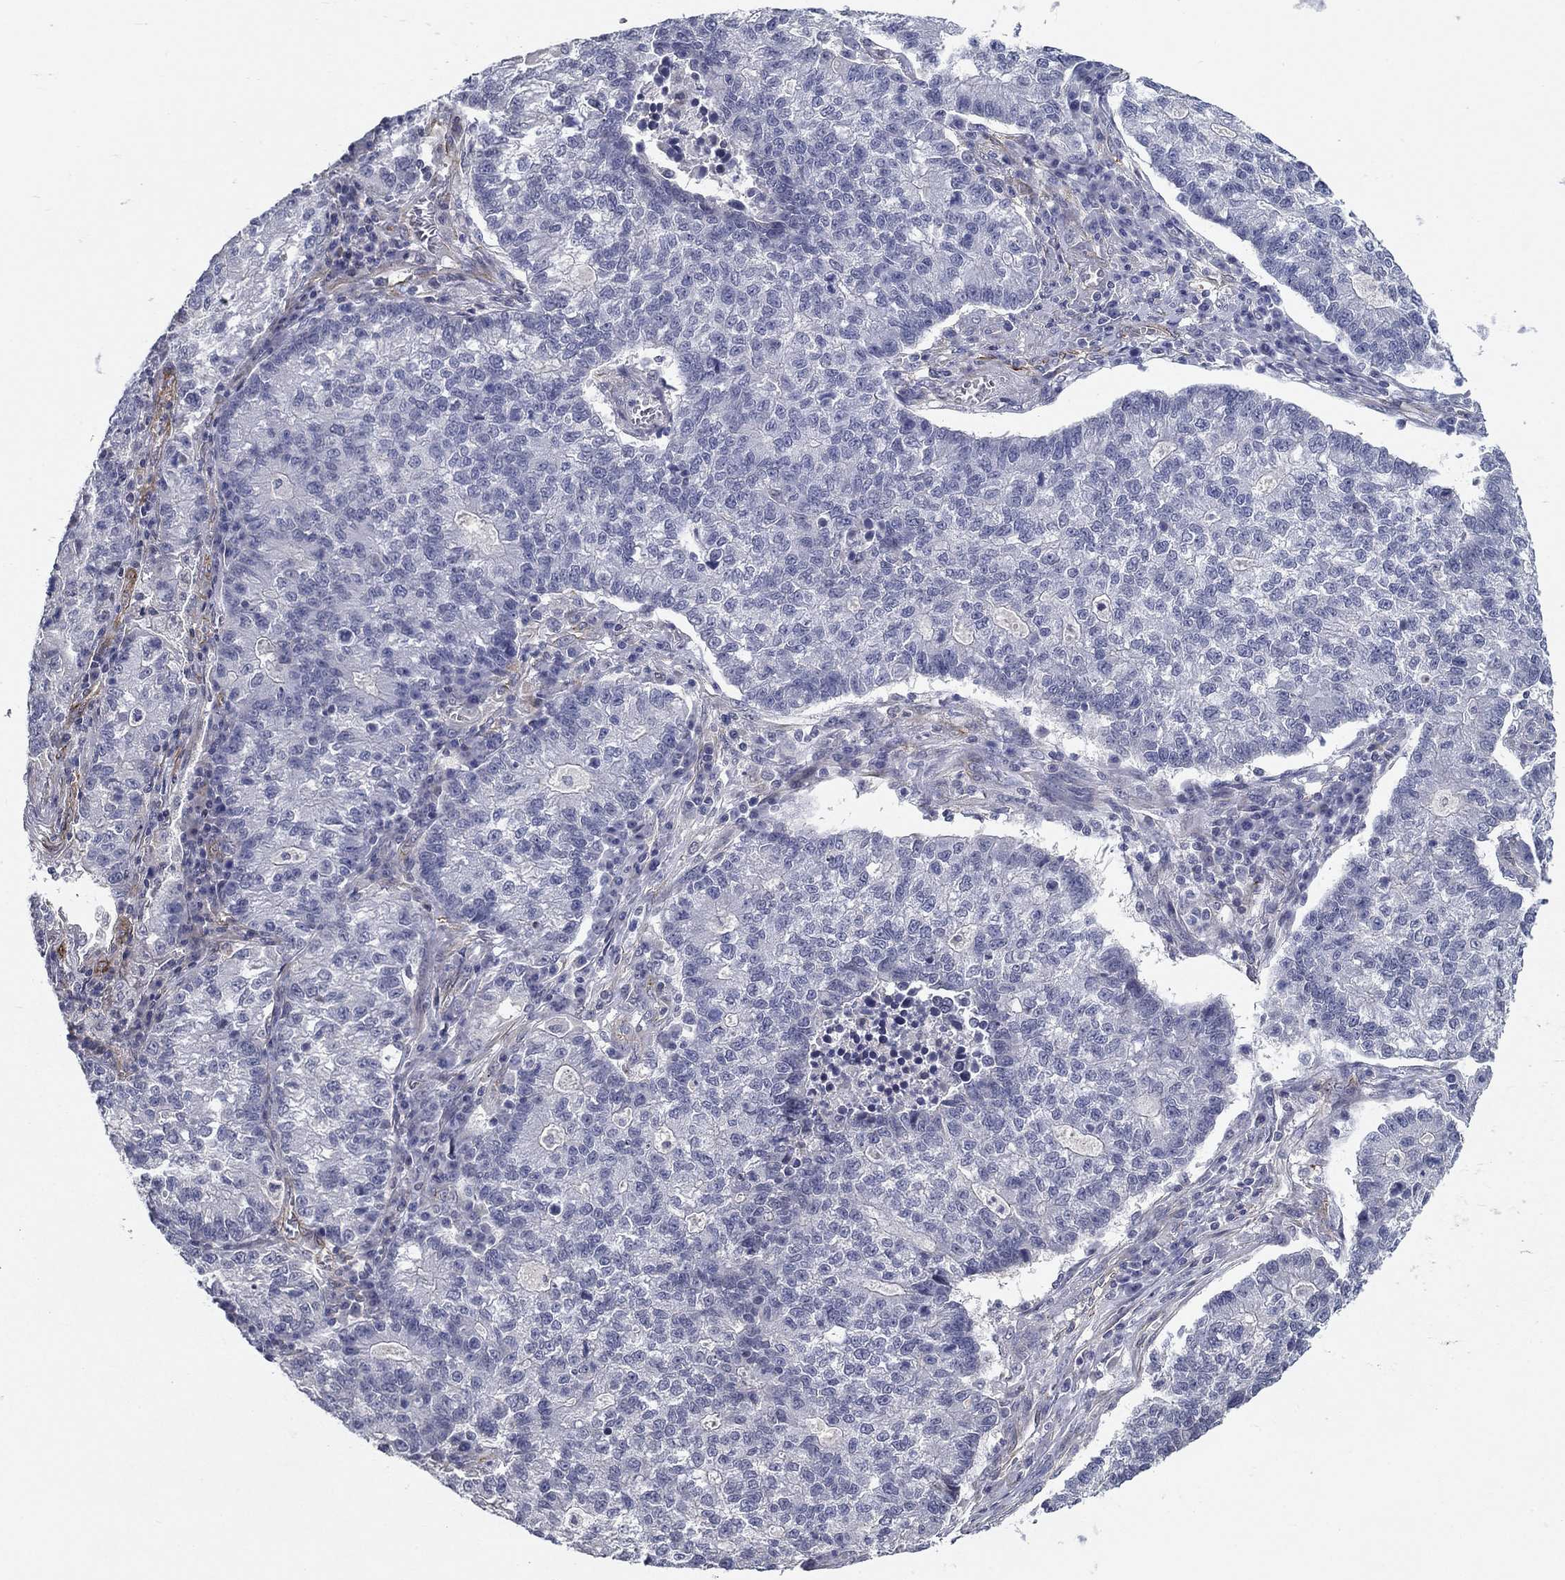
{"staining": {"intensity": "negative", "quantity": "none", "location": "none"}, "tissue": "lung cancer", "cell_type": "Tumor cells", "image_type": "cancer", "snomed": [{"axis": "morphology", "description": "Adenocarcinoma, NOS"}, {"axis": "topography", "description": "Lung"}], "caption": "A high-resolution micrograph shows immunohistochemistry staining of lung cancer (adenocarcinoma), which exhibits no significant positivity in tumor cells. (Stains: DAB immunohistochemistry (IHC) with hematoxylin counter stain, Microscopy: brightfield microscopy at high magnification).", "gene": "SYNC", "patient": {"sex": "male", "age": 57}}